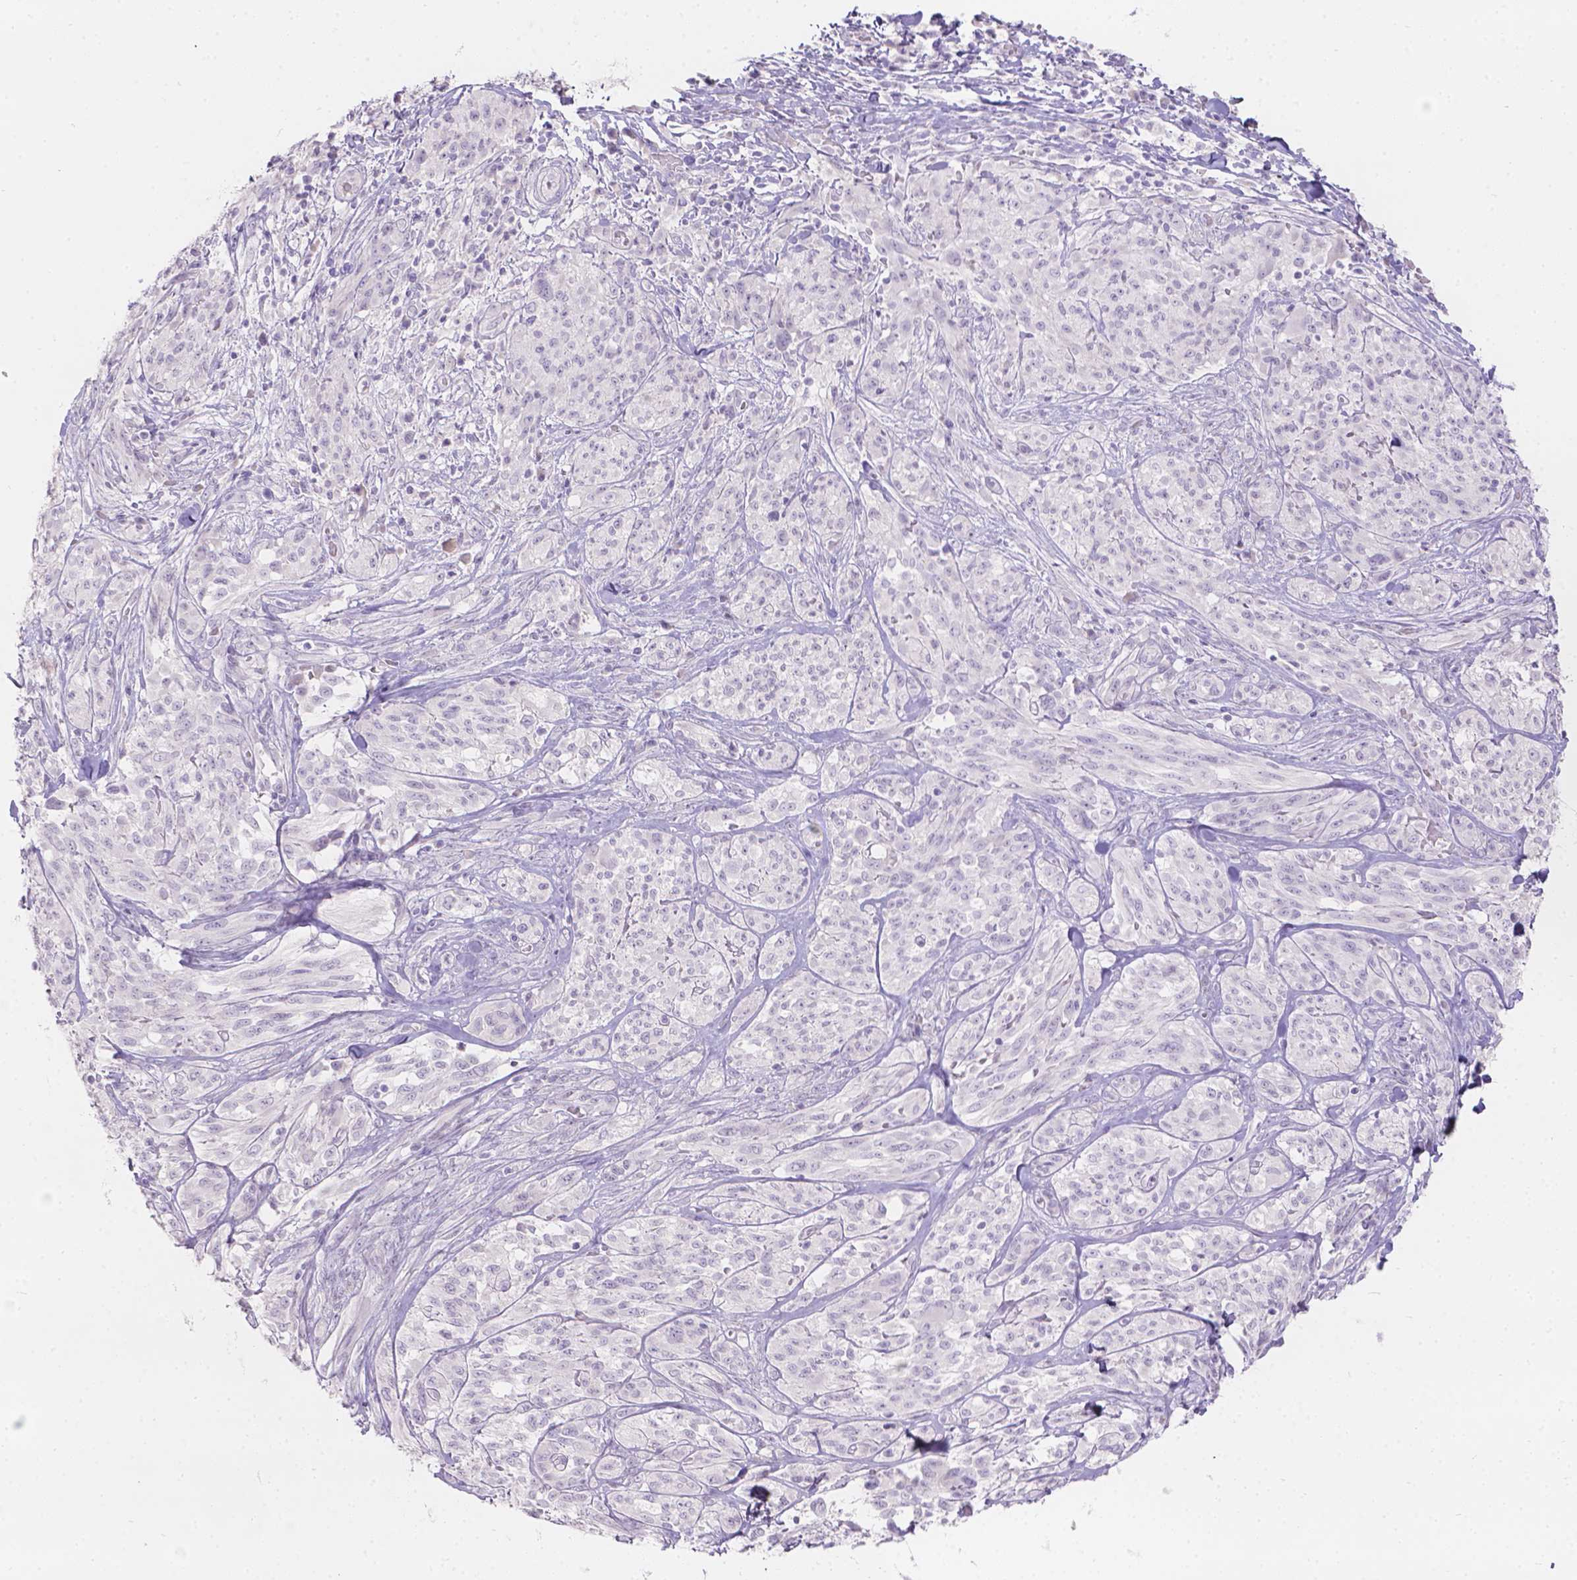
{"staining": {"intensity": "negative", "quantity": "none", "location": "none"}, "tissue": "melanoma", "cell_type": "Tumor cells", "image_type": "cancer", "snomed": [{"axis": "morphology", "description": "Malignant melanoma, NOS"}, {"axis": "topography", "description": "Skin"}], "caption": "Immunohistochemical staining of melanoma exhibits no significant expression in tumor cells.", "gene": "HTN3", "patient": {"sex": "female", "age": 91}}